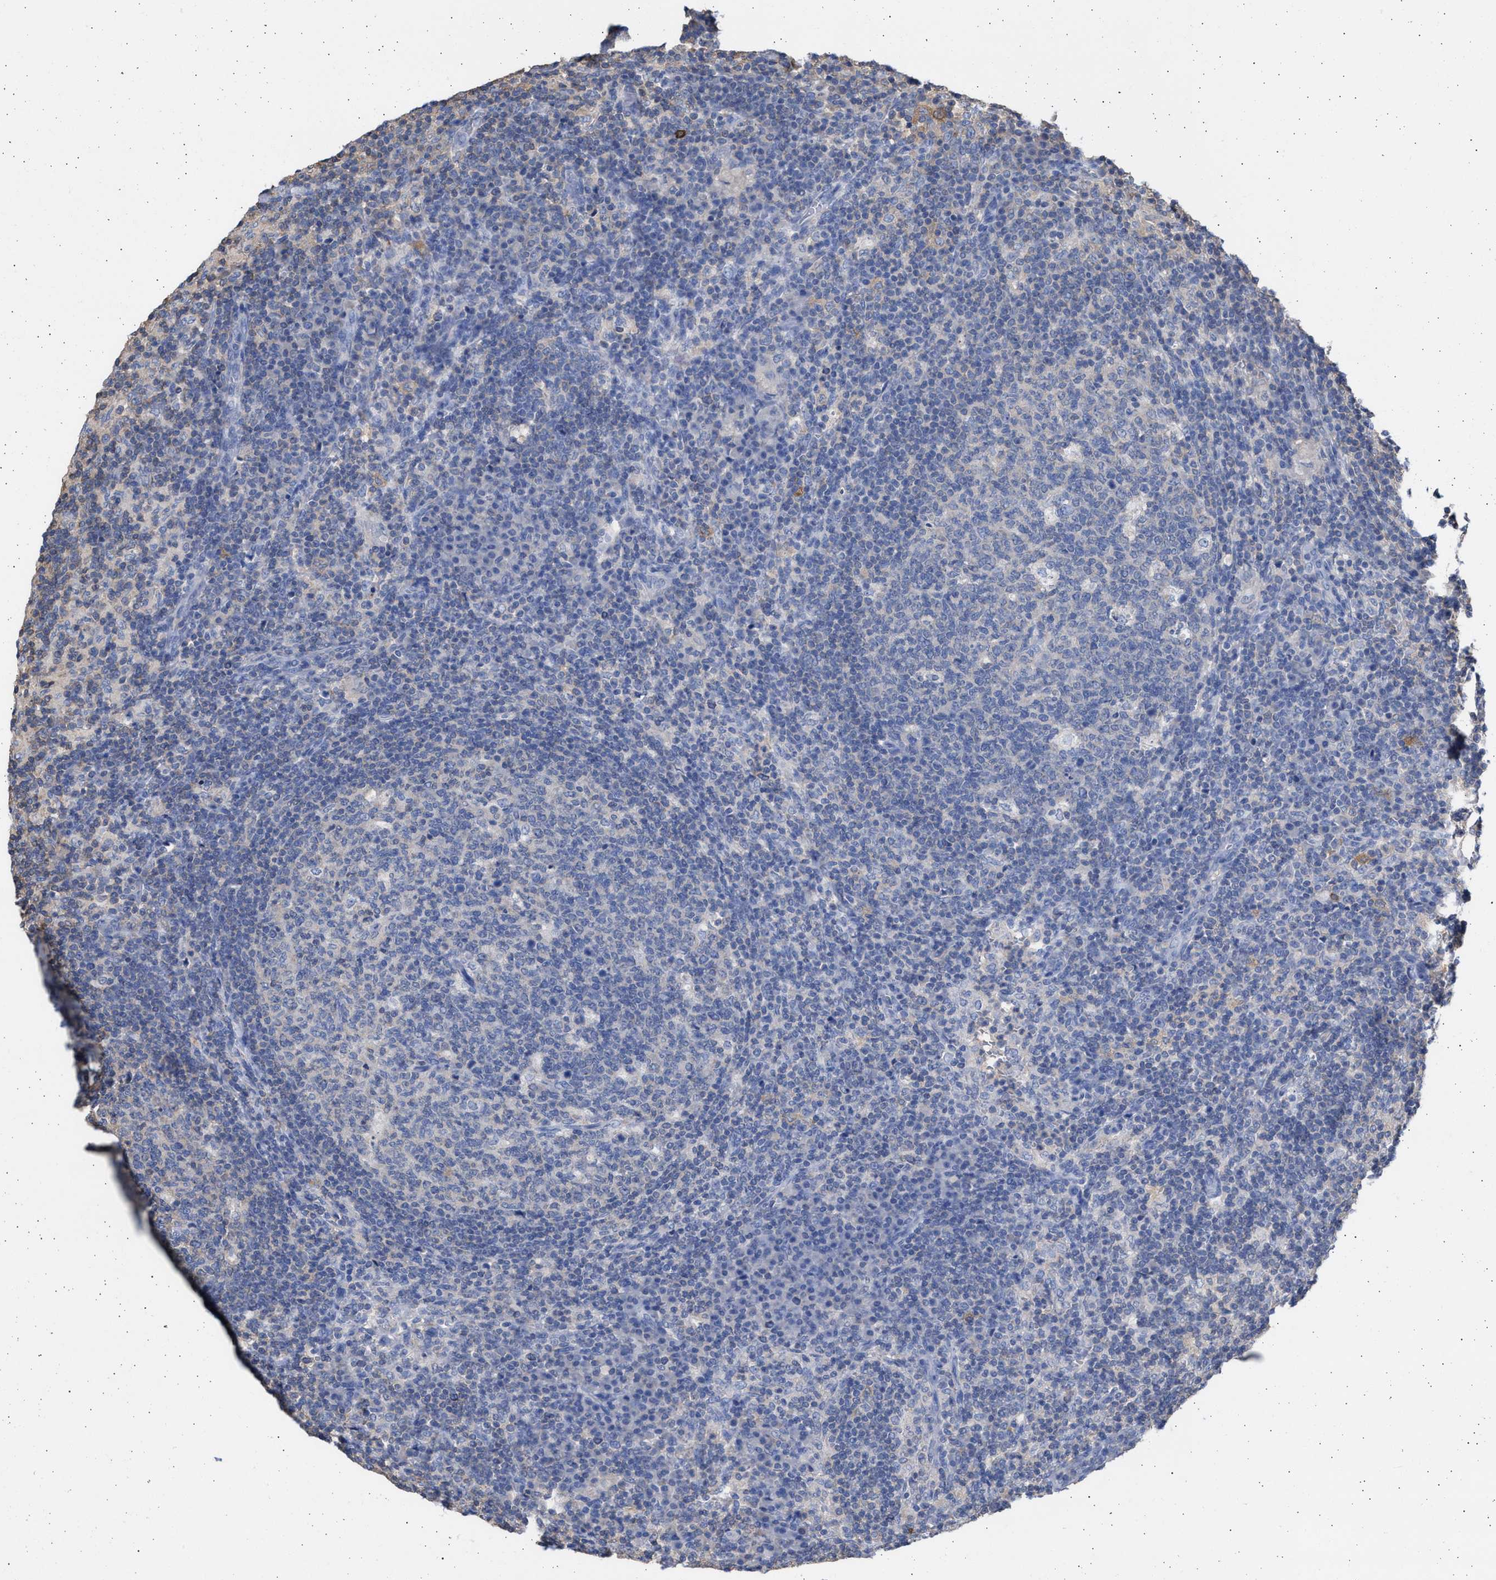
{"staining": {"intensity": "negative", "quantity": "none", "location": "none"}, "tissue": "lymph node", "cell_type": "Germinal center cells", "image_type": "normal", "snomed": [{"axis": "morphology", "description": "Normal tissue, NOS"}, {"axis": "morphology", "description": "Inflammation, NOS"}, {"axis": "topography", "description": "Lymph node"}], "caption": "The histopathology image shows no significant expression in germinal center cells of lymph node.", "gene": "ALDOC", "patient": {"sex": "male", "age": 55}}